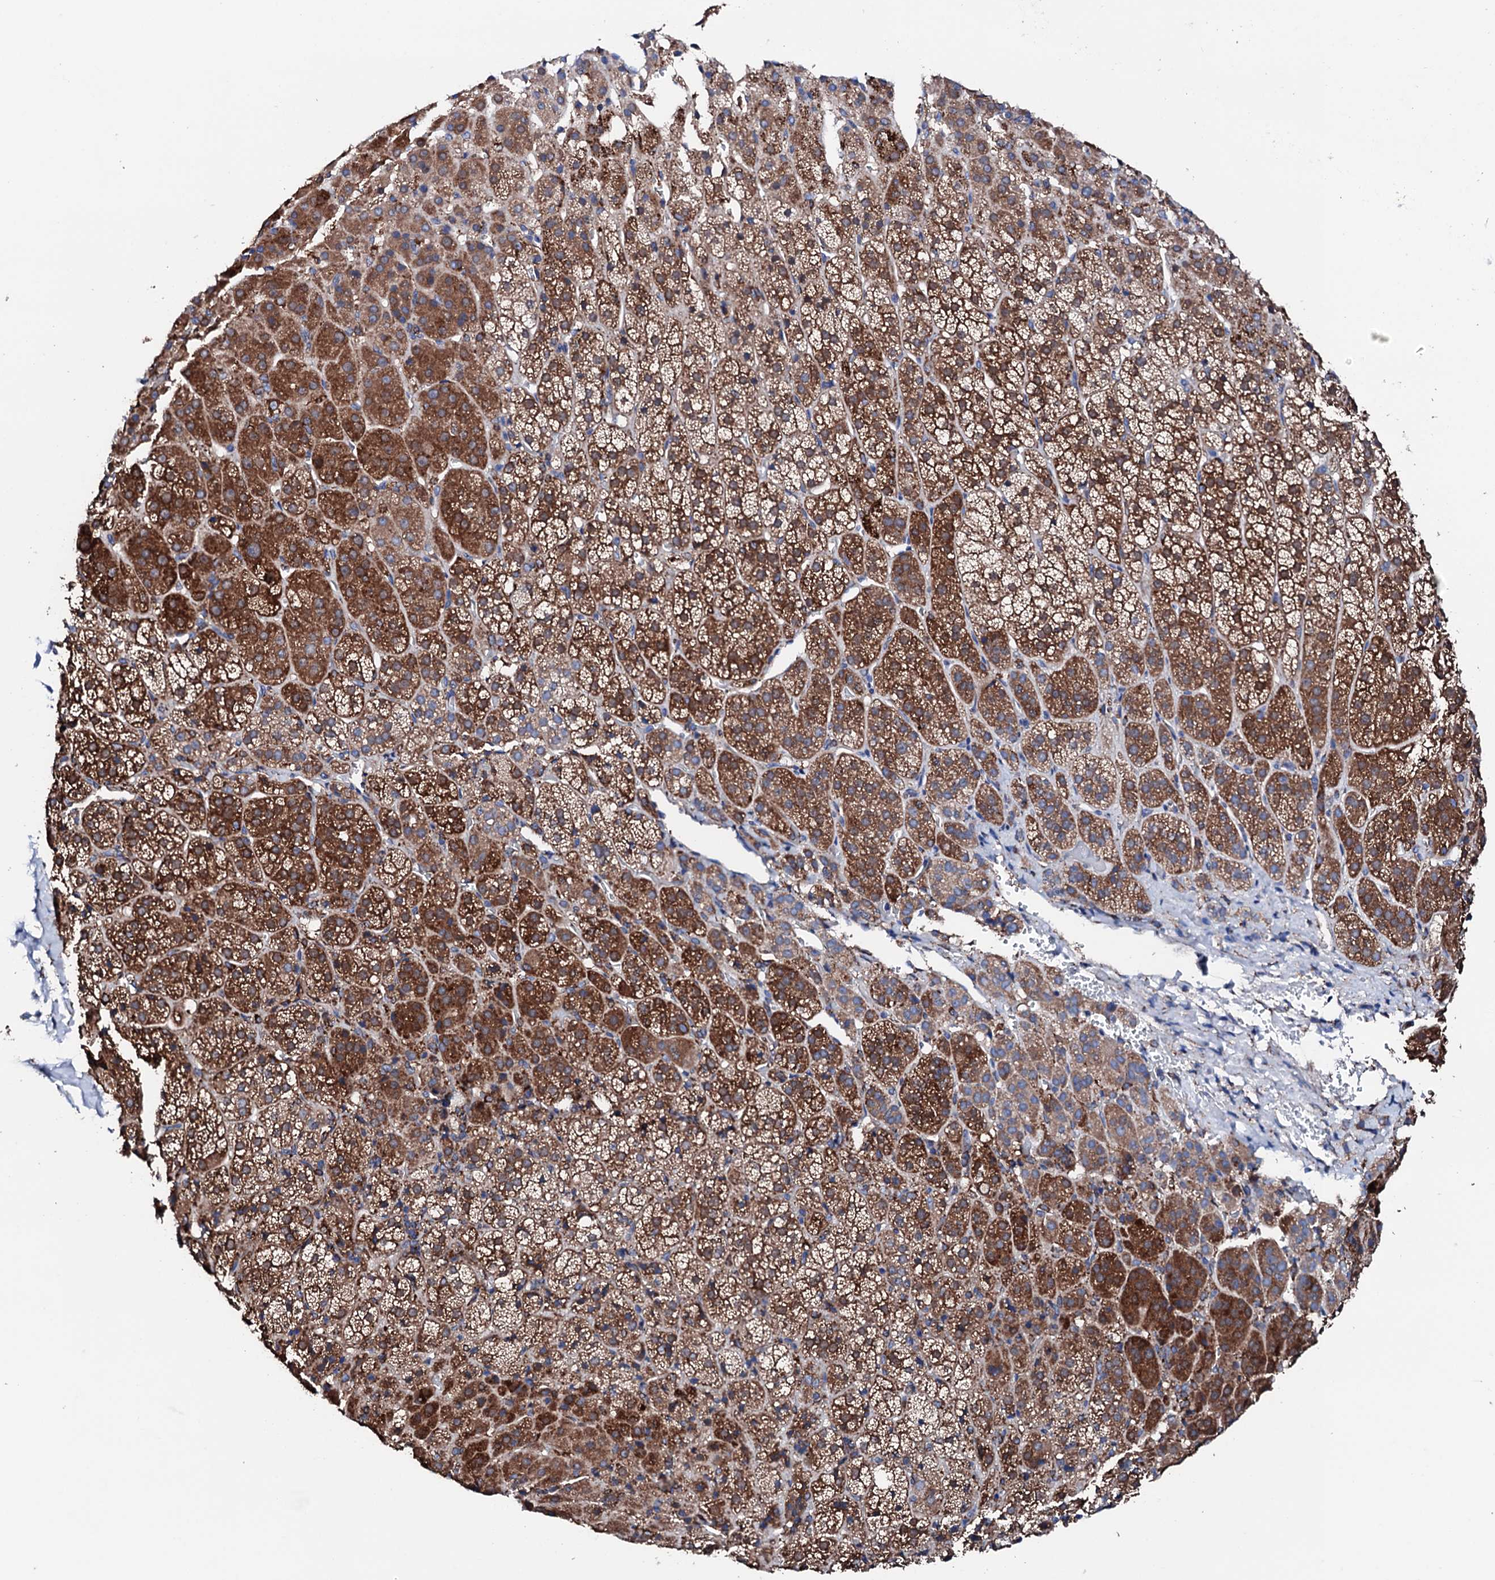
{"staining": {"intensity": "strong", "quantity": ">75%", "location": "cytoplasmic/membranous"}, "tissue": "adrenal gland", "cell_type": "Glandular cells", "image_type": "normal", "snomed": [{"axis": "morphology", "description": "Normal tissue, NOS"}, {"axis": "topography", "description": "Adrenal gland"}], "caption": "There is high levels of strong cytoplasmic/membranous expression in glandular cells of benign adrenal gland, as demonstrated by immunohistochemical staining (brown color).", "gene": "AMDHD1", "patient": {"sex": "female", "age": 57}}